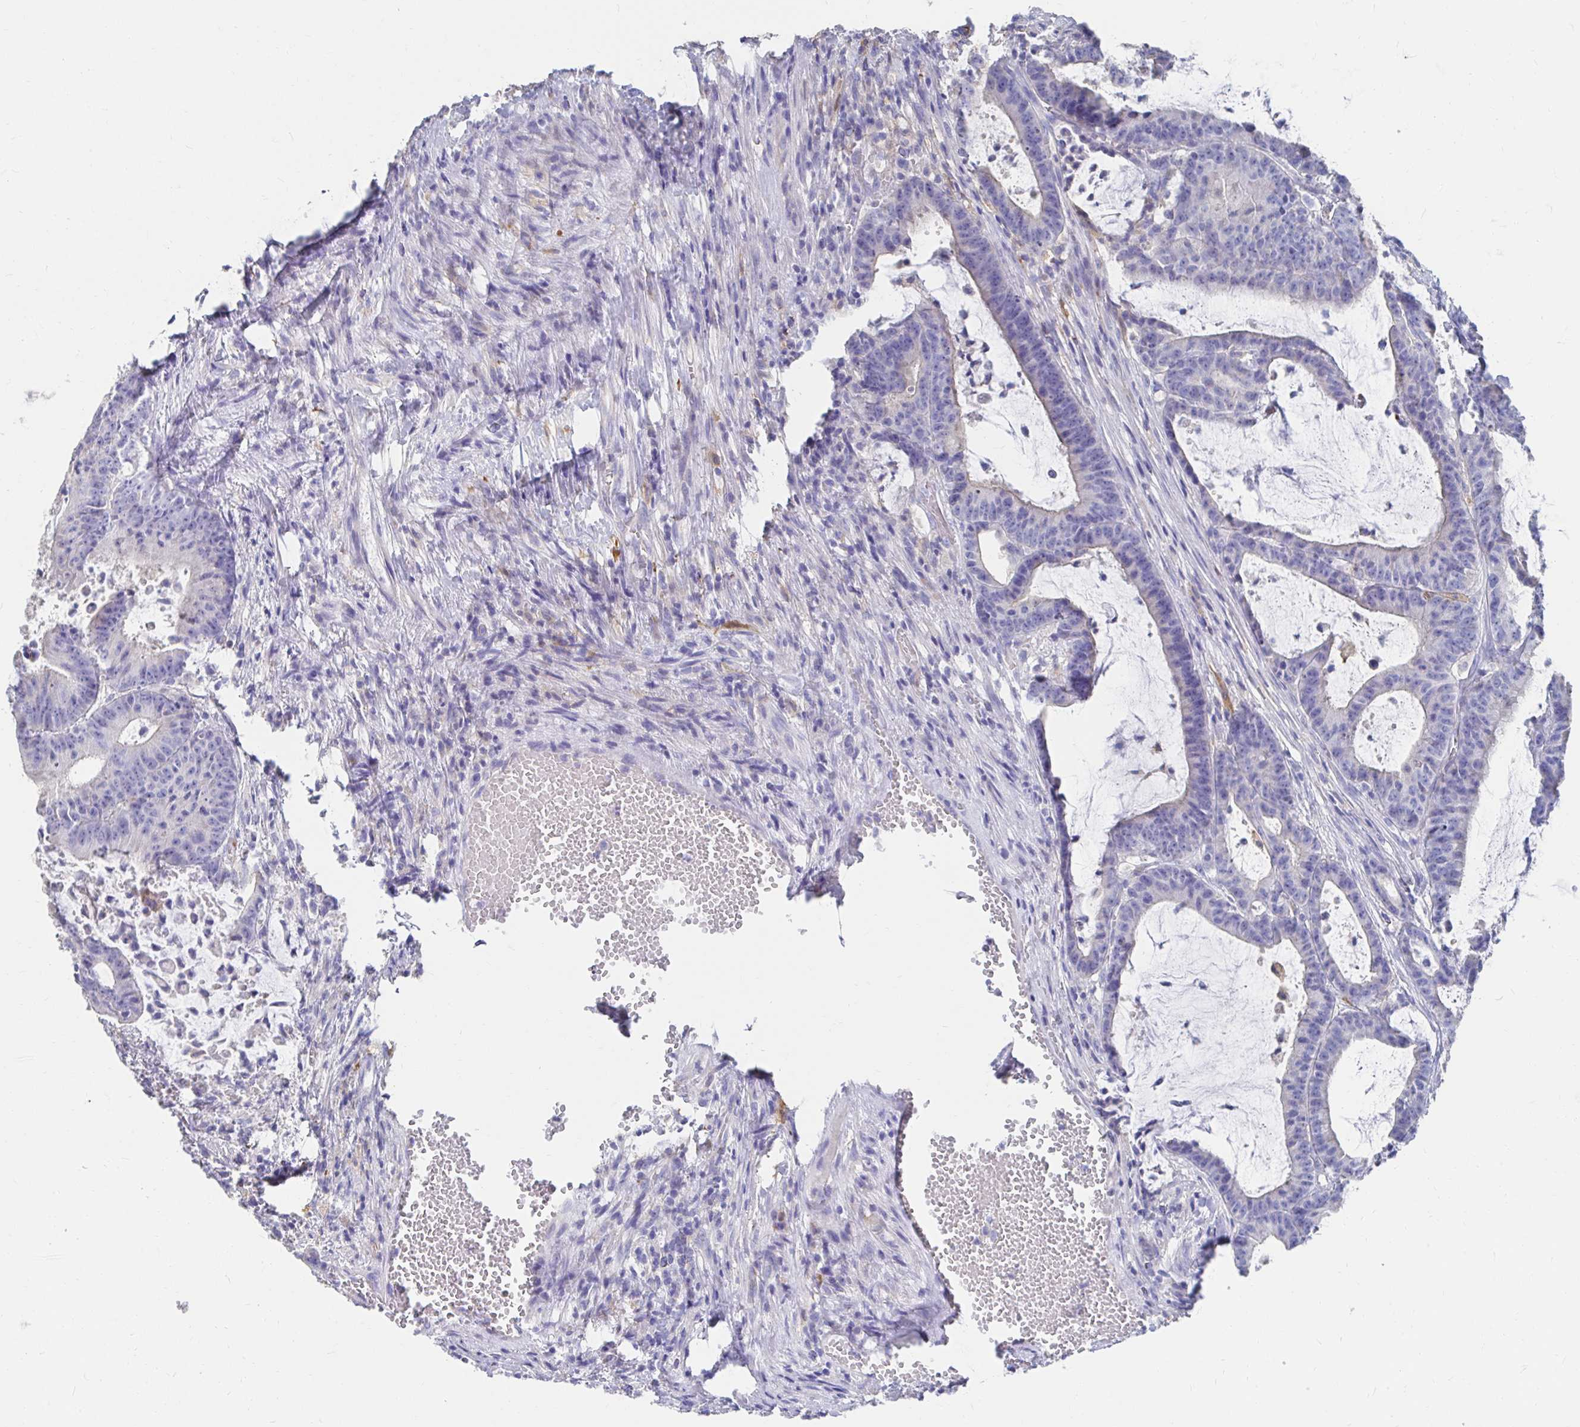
{"staining": {"intensity": "negative", "quantity": "none", "location": "none"}, "tissue": "colorectal cancer", "cell_type": "Tumor cells", "image_type": "cancer", "snomed": [{"axis": "morphology", "description": "Adenocarcinoma, NOS"}, {"axis": "topography", "description": "Colon"}], "caption": "Immunohistochemistry (IHC) of human adenocarcinoma (colorectal) demonstrates no expression in tumor cells.", "gene": "LAMC3", "patient": {"sex": "female", "age": 78}}